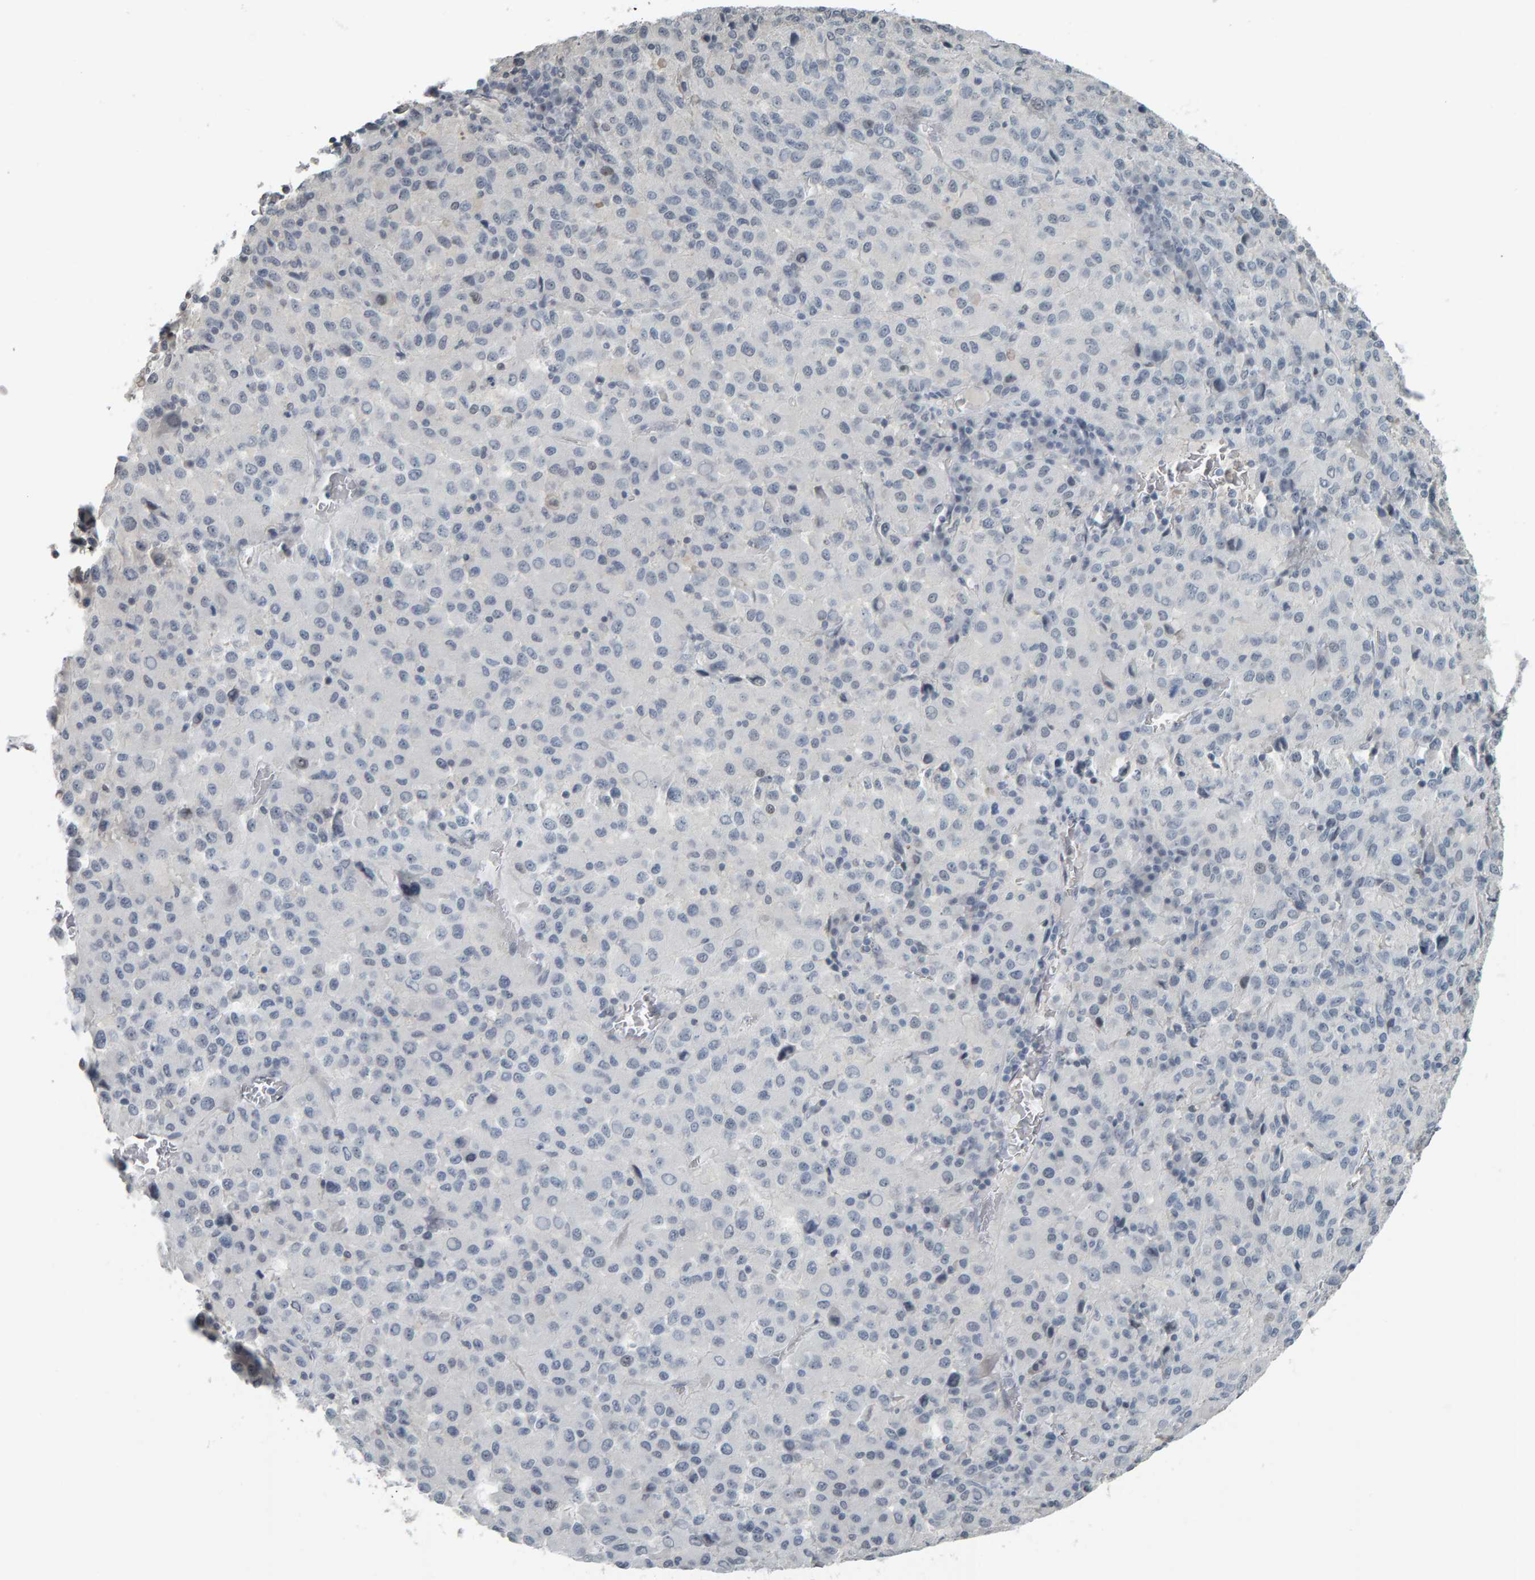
{"staining": {"intensity": "negative", "quantity": "none", "location": "none"}, "tissue": "melanoma", "cell_type": "Tumor cells", "image_type": "cancer", "snomed": [{"axis": "morphology", "description": "Malignant melanoma, Metastatic site"}, {"axis": "topography", "description": "Lung"}], "caption": "The immunohistochemistry histopathology image has no significant expression in tumor cells of melanoma tissue.", "gene": "PYY", "patient": {"sex": "male", "age": 64}}